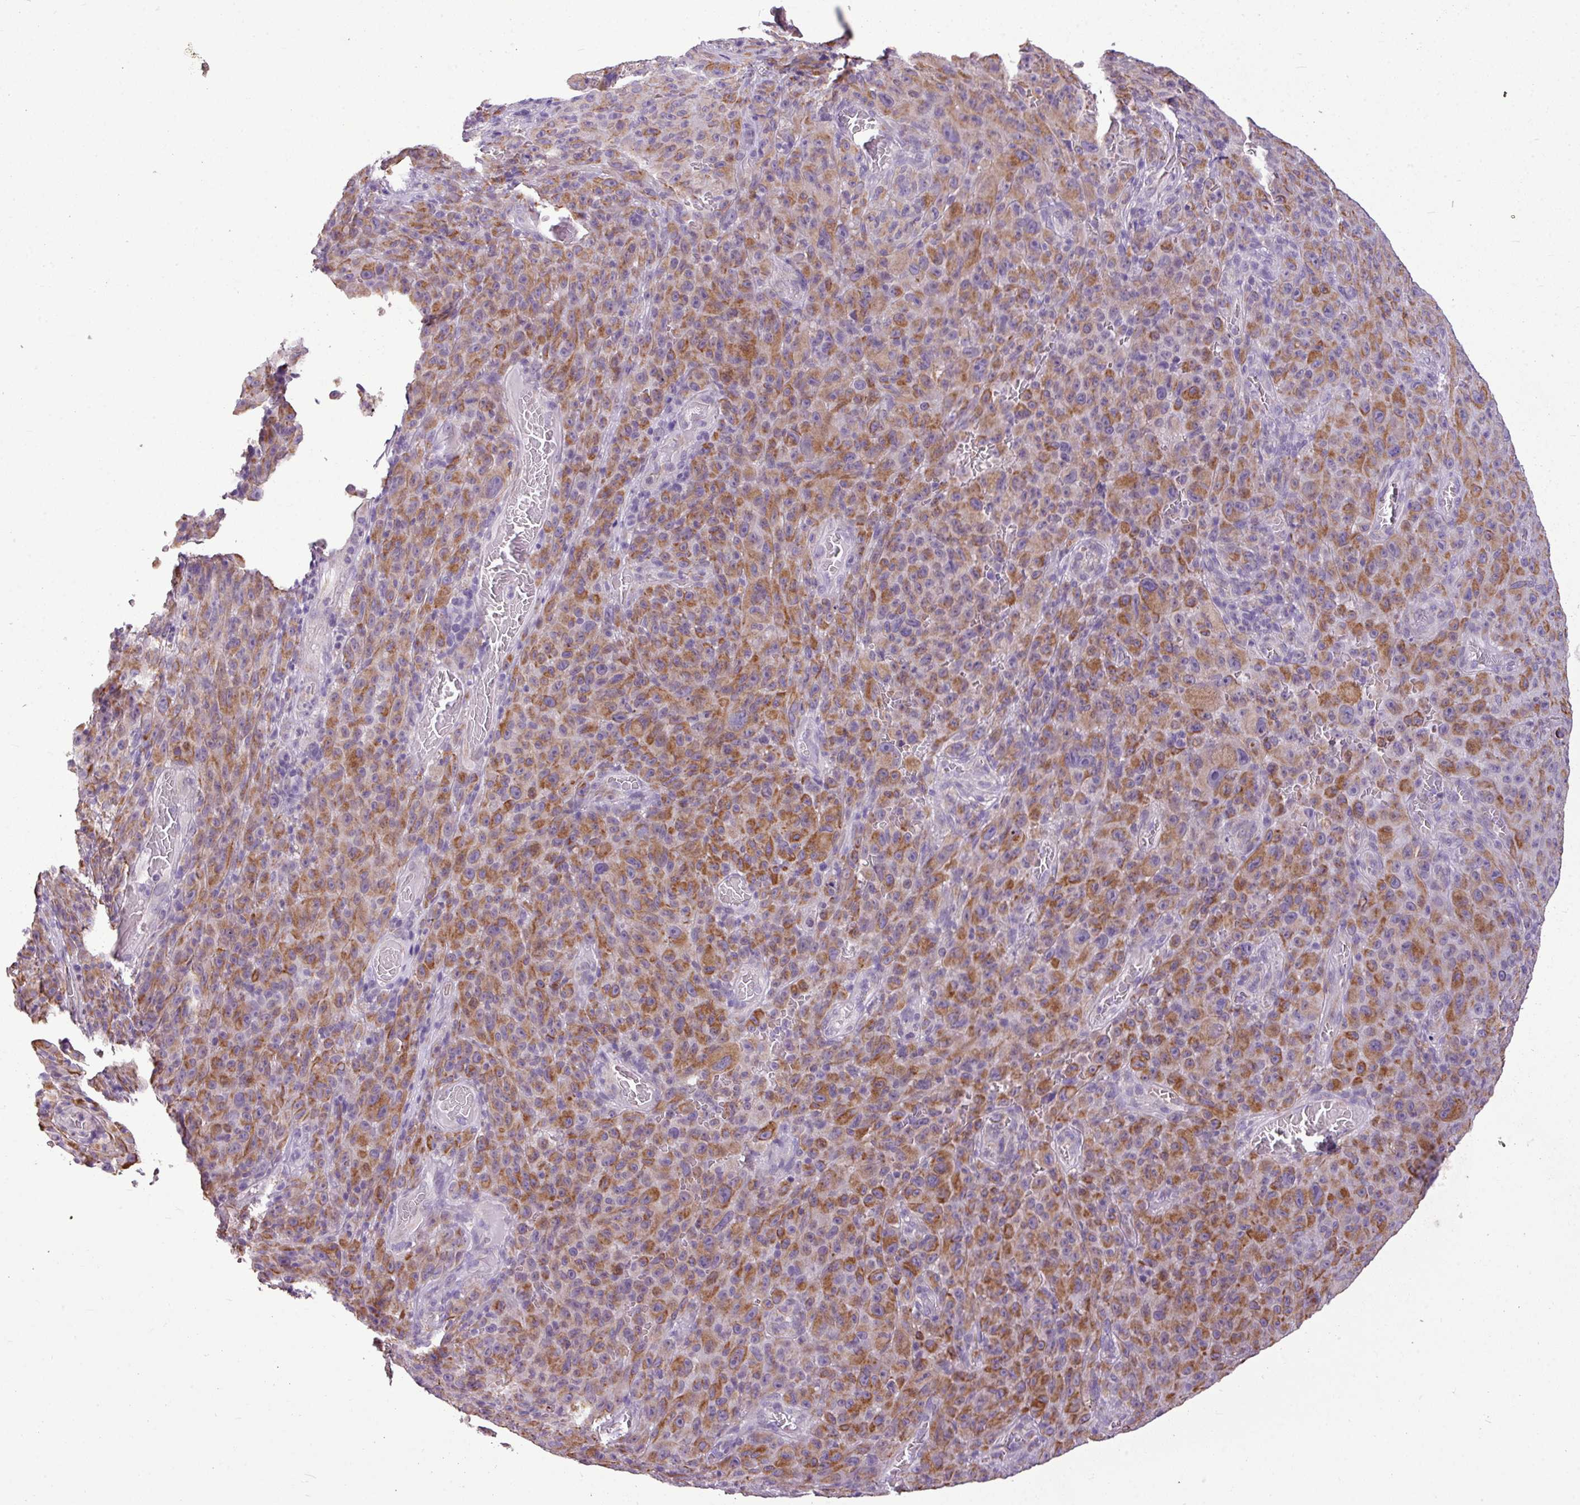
{"staining": {"intensity": "moderate", "quantity": ">75%", "location": "cytoplasmic/membranous"}, "tissue": "melanoma", "cell_type": "Tumor cells", "image_type": "cancer", "snomed": [{"axis": "morphology", "description": "Malignant melanoma, NOS"}, {"axis": "topography", "description": "Skin"}], "caption": "DAB immunohistochemical staining of human malignant melanoma reveals moderate cytoplasmic/membranous protein staining in about >75% of tumor cells.", "gene": "ALDH2", "patient": {"sex": "female", "age": 82}}